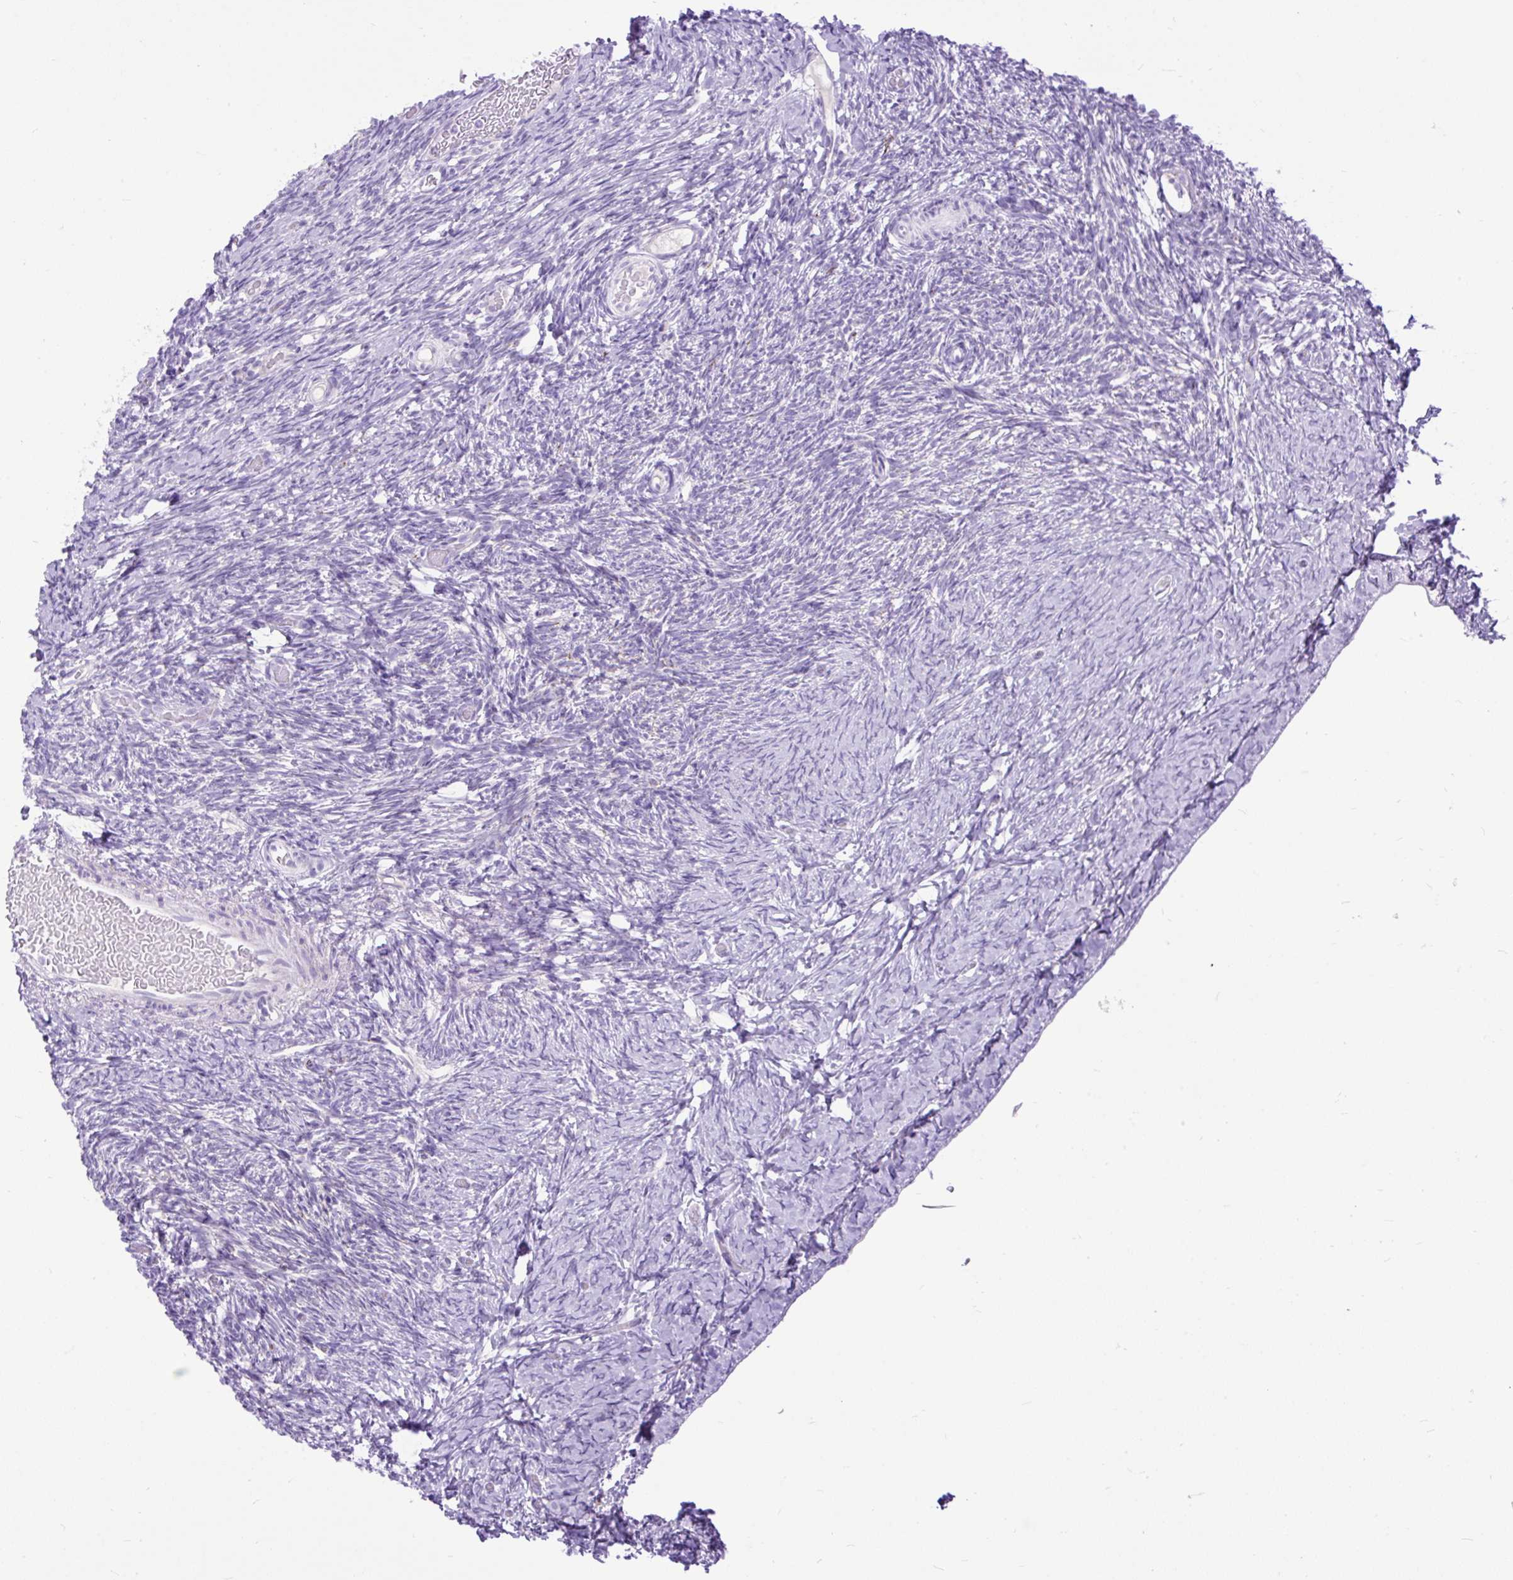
{"staining": {"intensity": "negative", "quantity": "none", "location": "none"}, "tissue": "ovary", "cell_type": "Follicle cells", "image_type": "normal", "snomed": [{"axis": "morphology", "description": "Normal tissue, NOS"}, {"axis": "topography", "description": "Ovary"}], "caption": "DAB (3,3'-diaminobenzidine) immunohistochemical staining of normal ovary reveals no significant expression in follicle cells.", "gene": "ZNF256", "patient": {"sex": "female", "age": 39}}